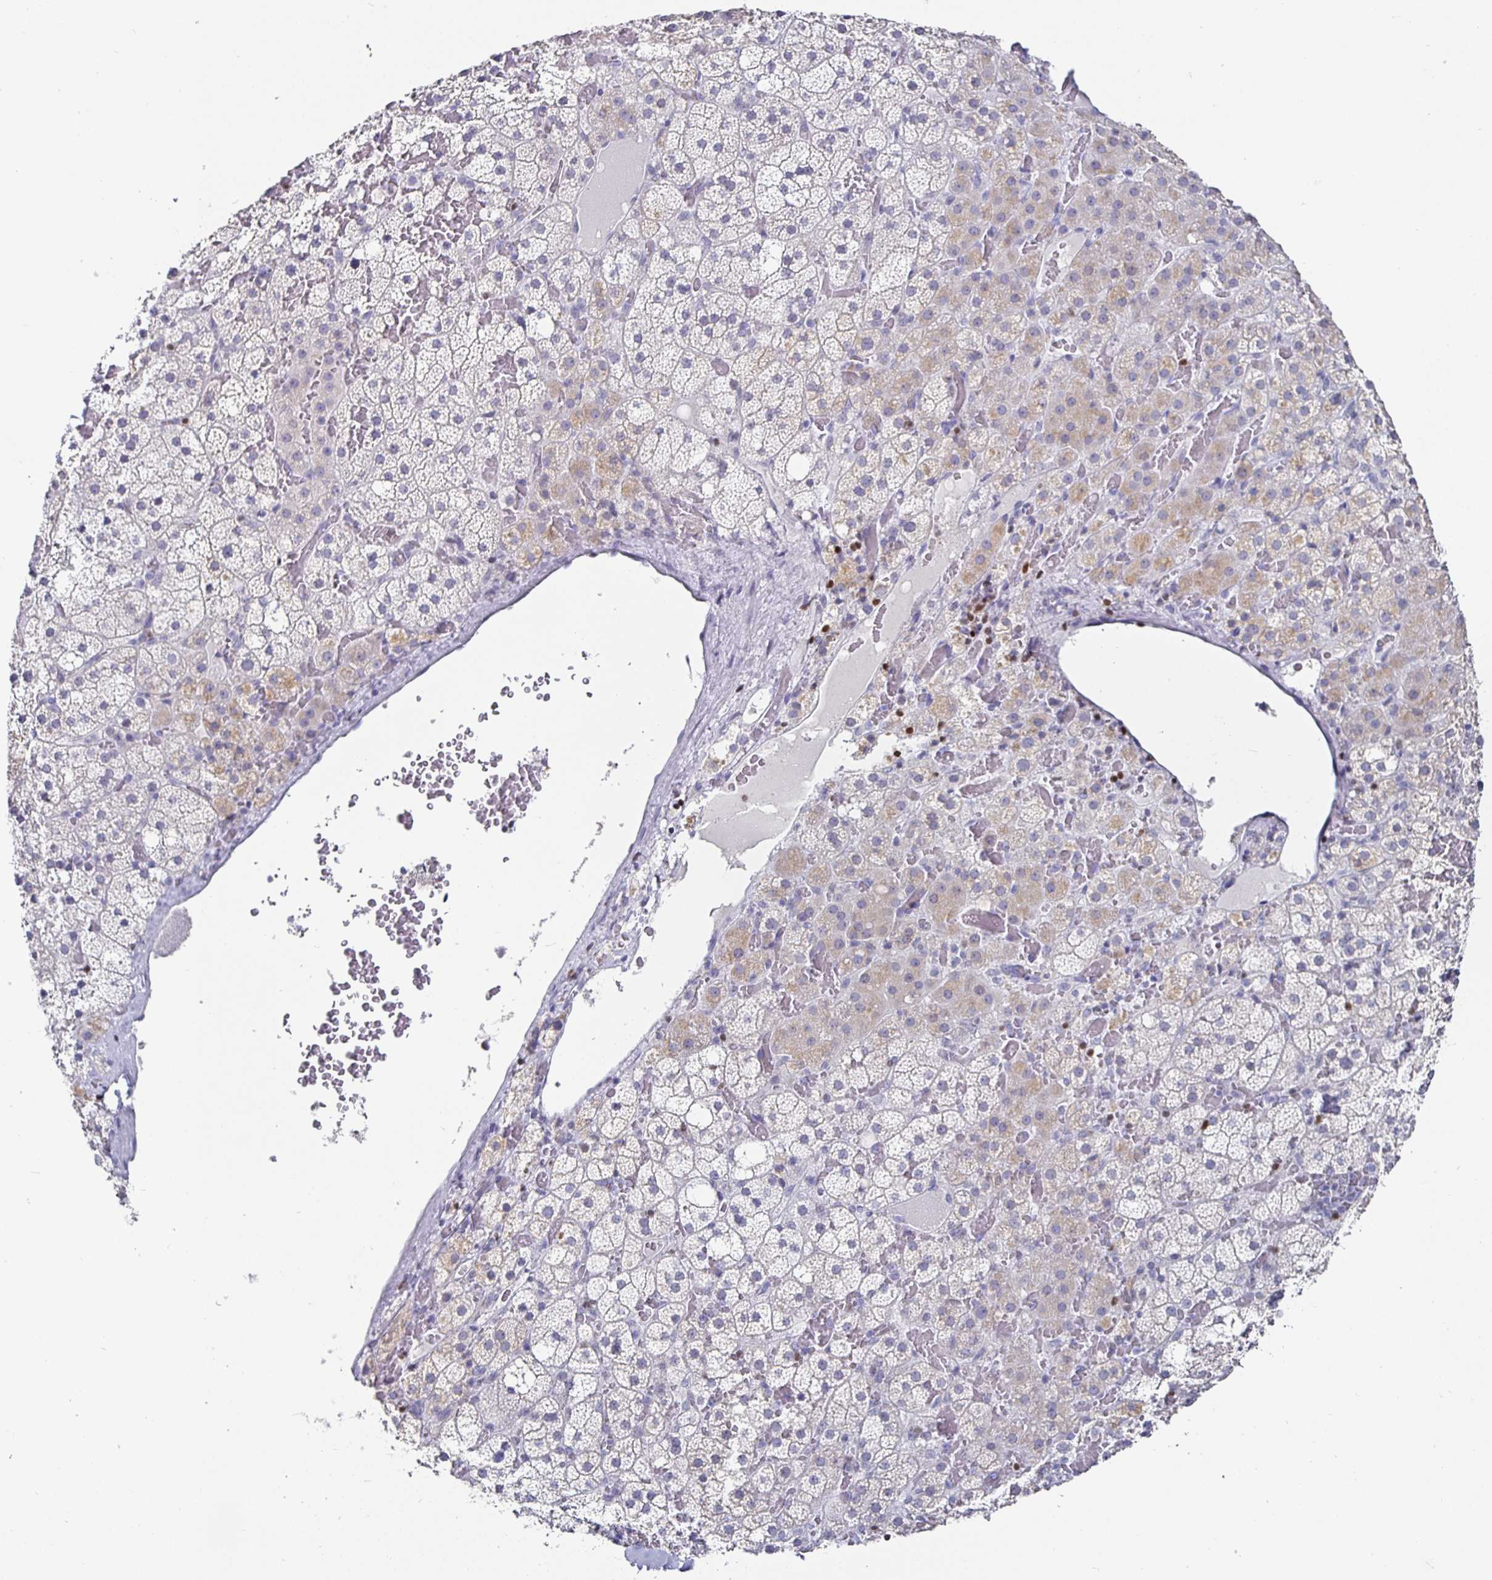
{"staining": {"intensity": "weak", "quantity": "<25%", "location": "cytoplasmic/membranous"}, "tissue": "adrenal gland", "cell_type": "Glandular cells", "image_type": "normal", "snomed": [{"axis": "morphology", "description": "Normal tissue, NOS"}, {"axis": "topography", "description": "Adrenal gland"}], "caption": "Micrograph shows no protein positivity in glandular cells of benign adrenal gland. Brightfield microscopy of immunohistochemistry stained with DAB (3,3'-diaminobenzidine) (brown) and hematoxylin (blue), captured at high magnification.", "gene": "RUNX2", "patient": {"sex": "male", "age": 53}}